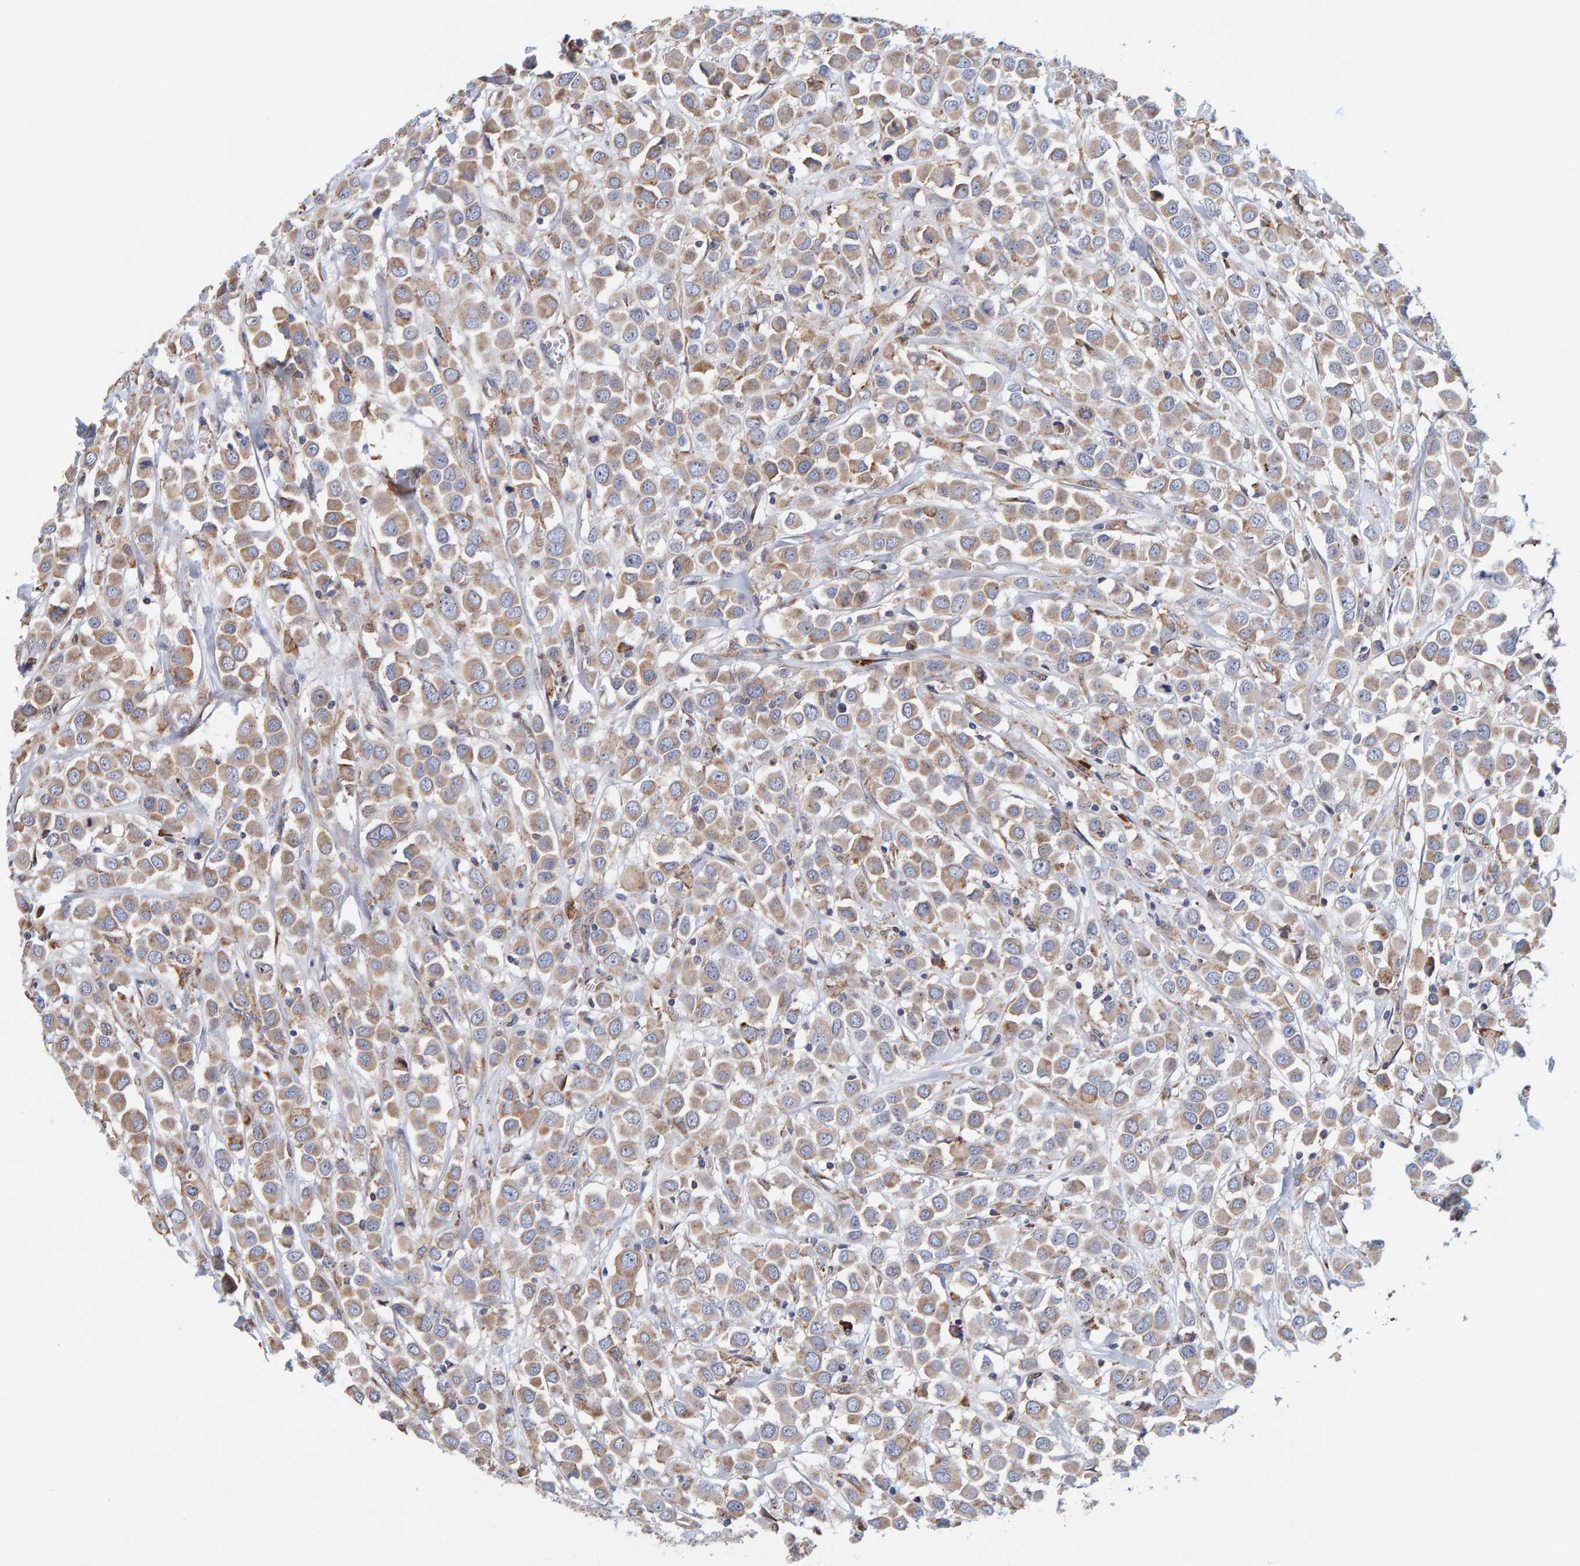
{"staining": {"intensity": "moderate", "quantity": ">75%", "location": "cytoplasmic/membranous"}, "tissue": "breast cancer", "cell_type": "Tumor cells", "image_type": "cancer", "snomed": [{"axis": "morphology", "description": "Duct carcinoma"}, {"axis": "topography", "description": "Breast"}], "caption": "A high-resolution histopathology image shows immunohistochemistry (IHC) staining of breast intraductal carcinoma, which displays moderate cytoplasmic/membranous positivity in about >75% of tumor cells. The protein of interest is shown in brown color, while the nuclei are stained blue.", "gene": "SGPL1", "patient": {"sex": "female", "age": 61}}